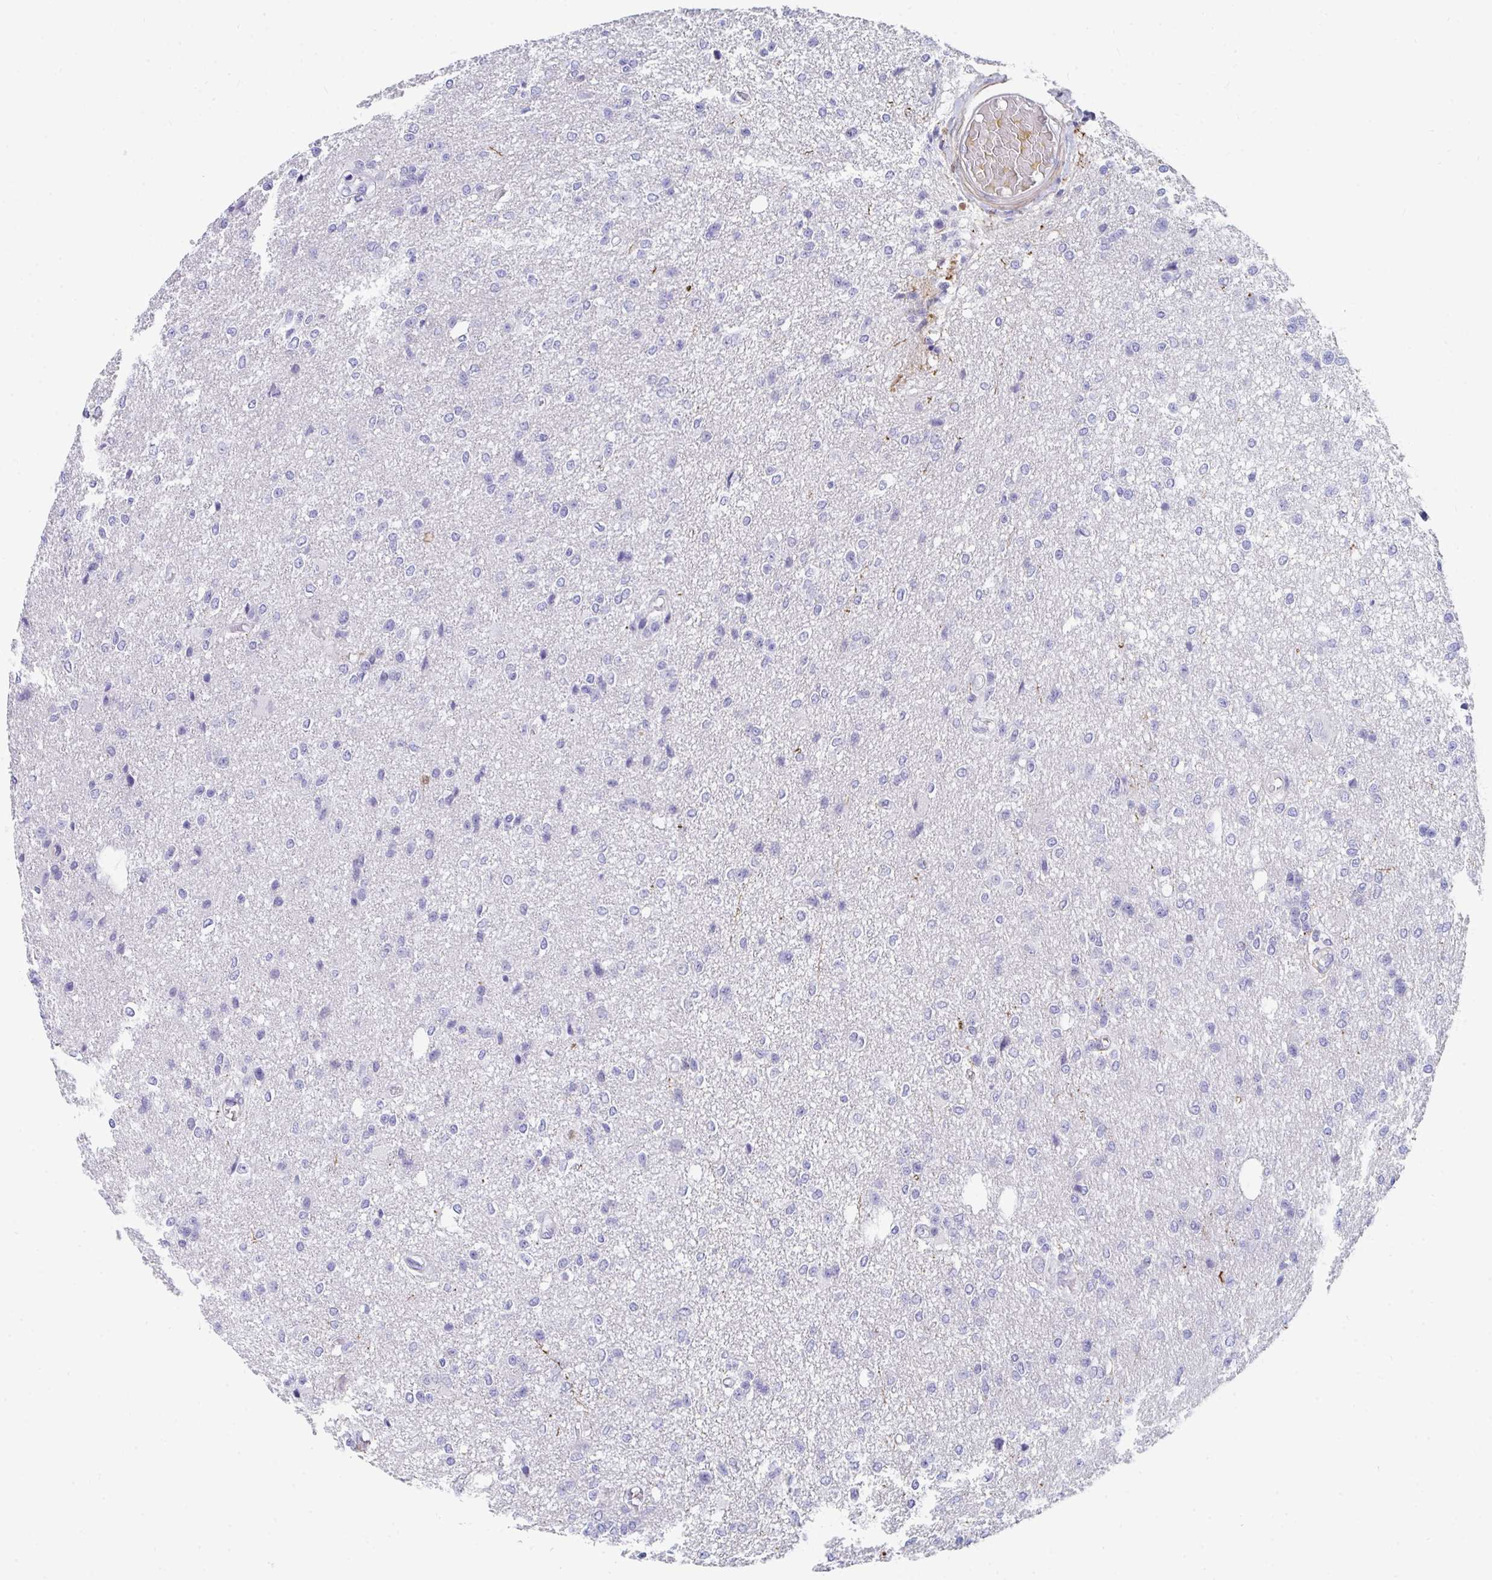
{"staining": {"intensity": "negative", "quantity": "none", "location": "none"}, "tissue": "glioma", "cell_type": "Tumor cells", "image_type": "cancer", "snomed": [{"axis": "morphology", "description": "Glioma, malignant, Low grade"}, {"axis": "topography", "description": "Brain"}], "caption": "Immunohistochemical staining of glioma displays no significant staining in tumor cells.", "gene": "CD7", "patient": {"sex": "male", "age": 26}}